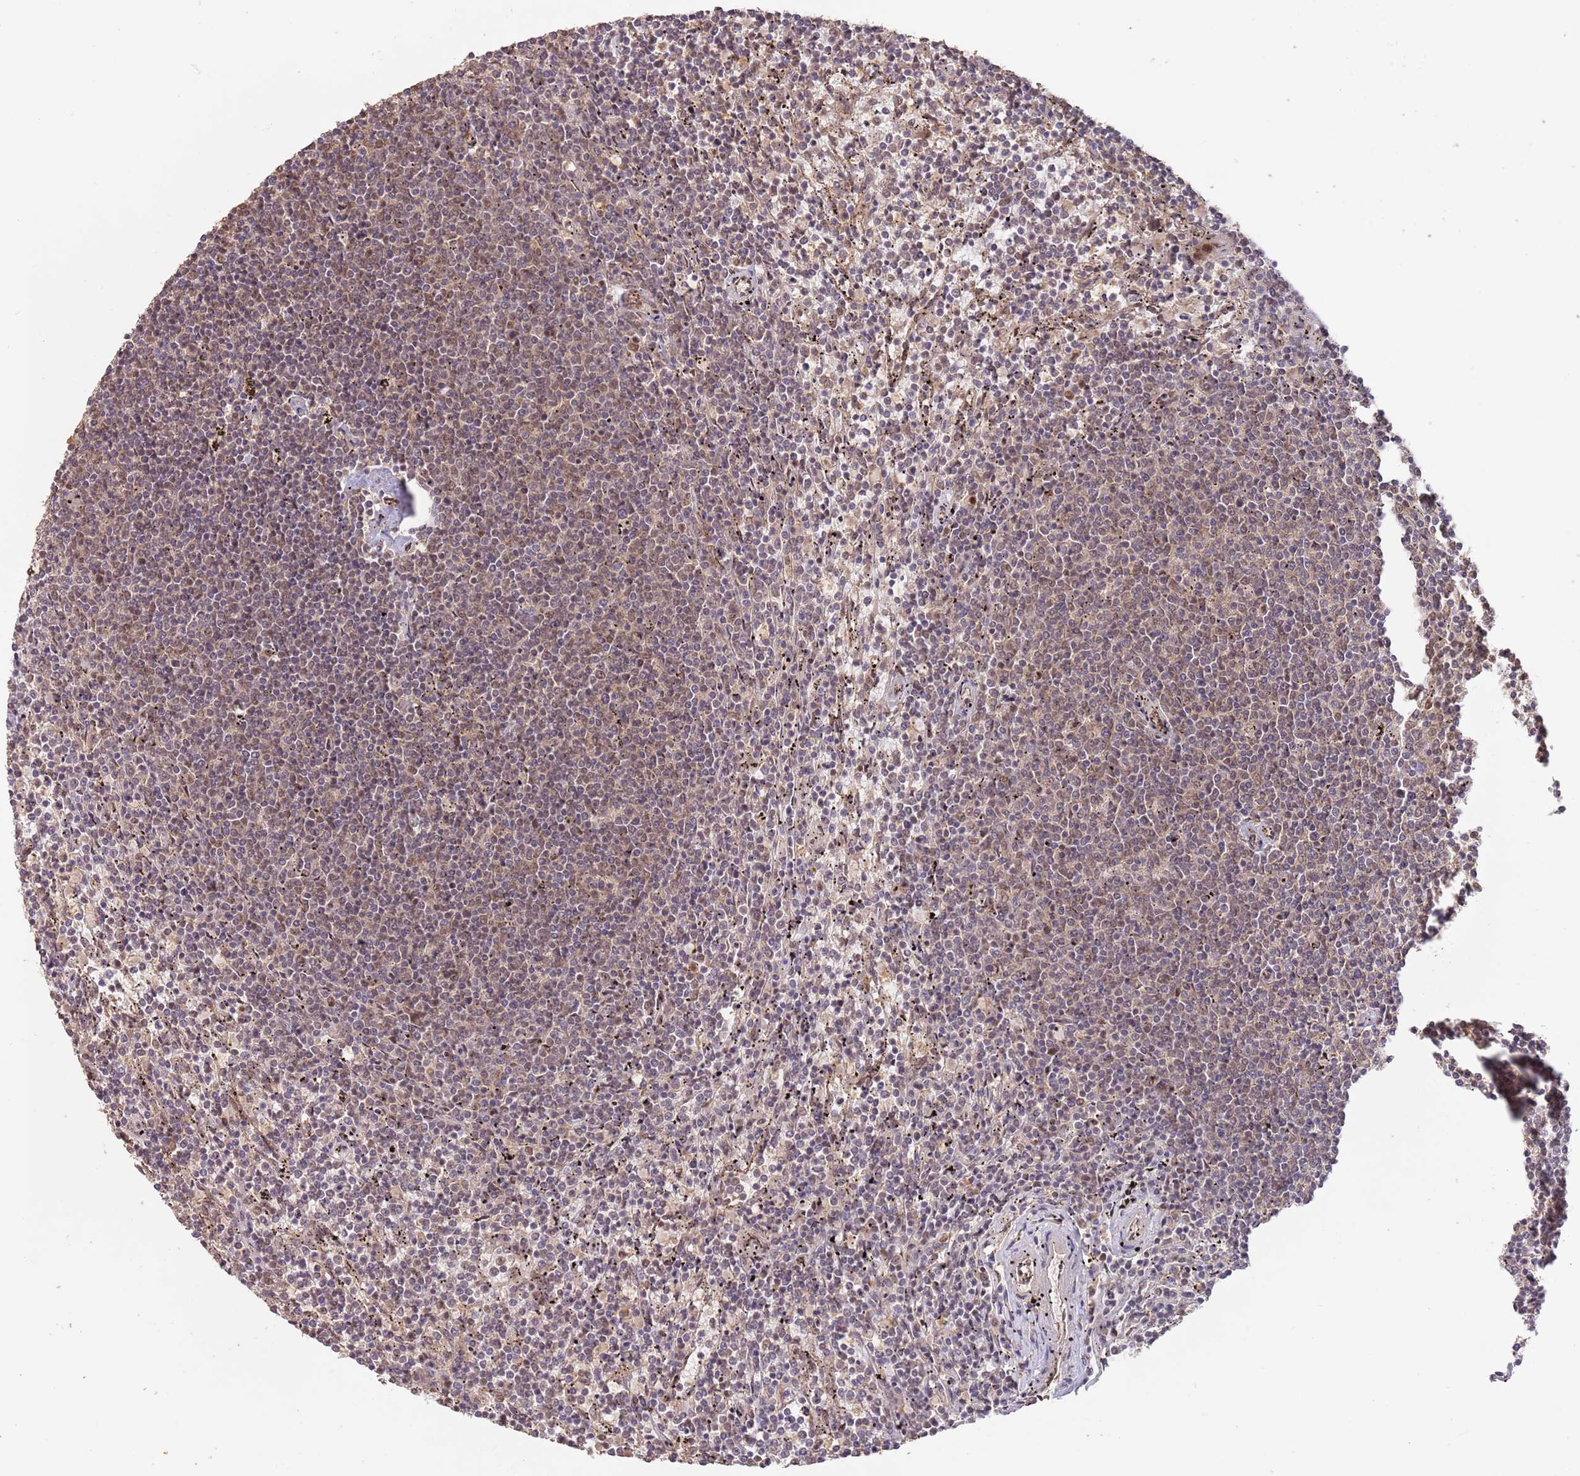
{"staining": {"intensity": "moderate", "quantity": "<25%", "location": "nuclear"}, "tissue": "lymphoma", "cell_type": "Tumor cells", "image_type": "cancer", "snomed": [{"axis": "morphology", "description": "Malignant lymphoma, non-Hodgkin's type, Low grade"}, {"axis": "topography", "description": "Spleen"}], "caption": "A brown stain highlights moderate nuclear positivity of a protein in human low-grade malignant lymphoma, non-Hodgkin's type tumor cells. The staining was performed using DAB (3,3'-diaminobenzidine), with brown indicating positive protein expression. Nuclei are stained blue with hematoxylin.", "gene": "RFXANK", "patient": {"sex": "female", "age": 50}}